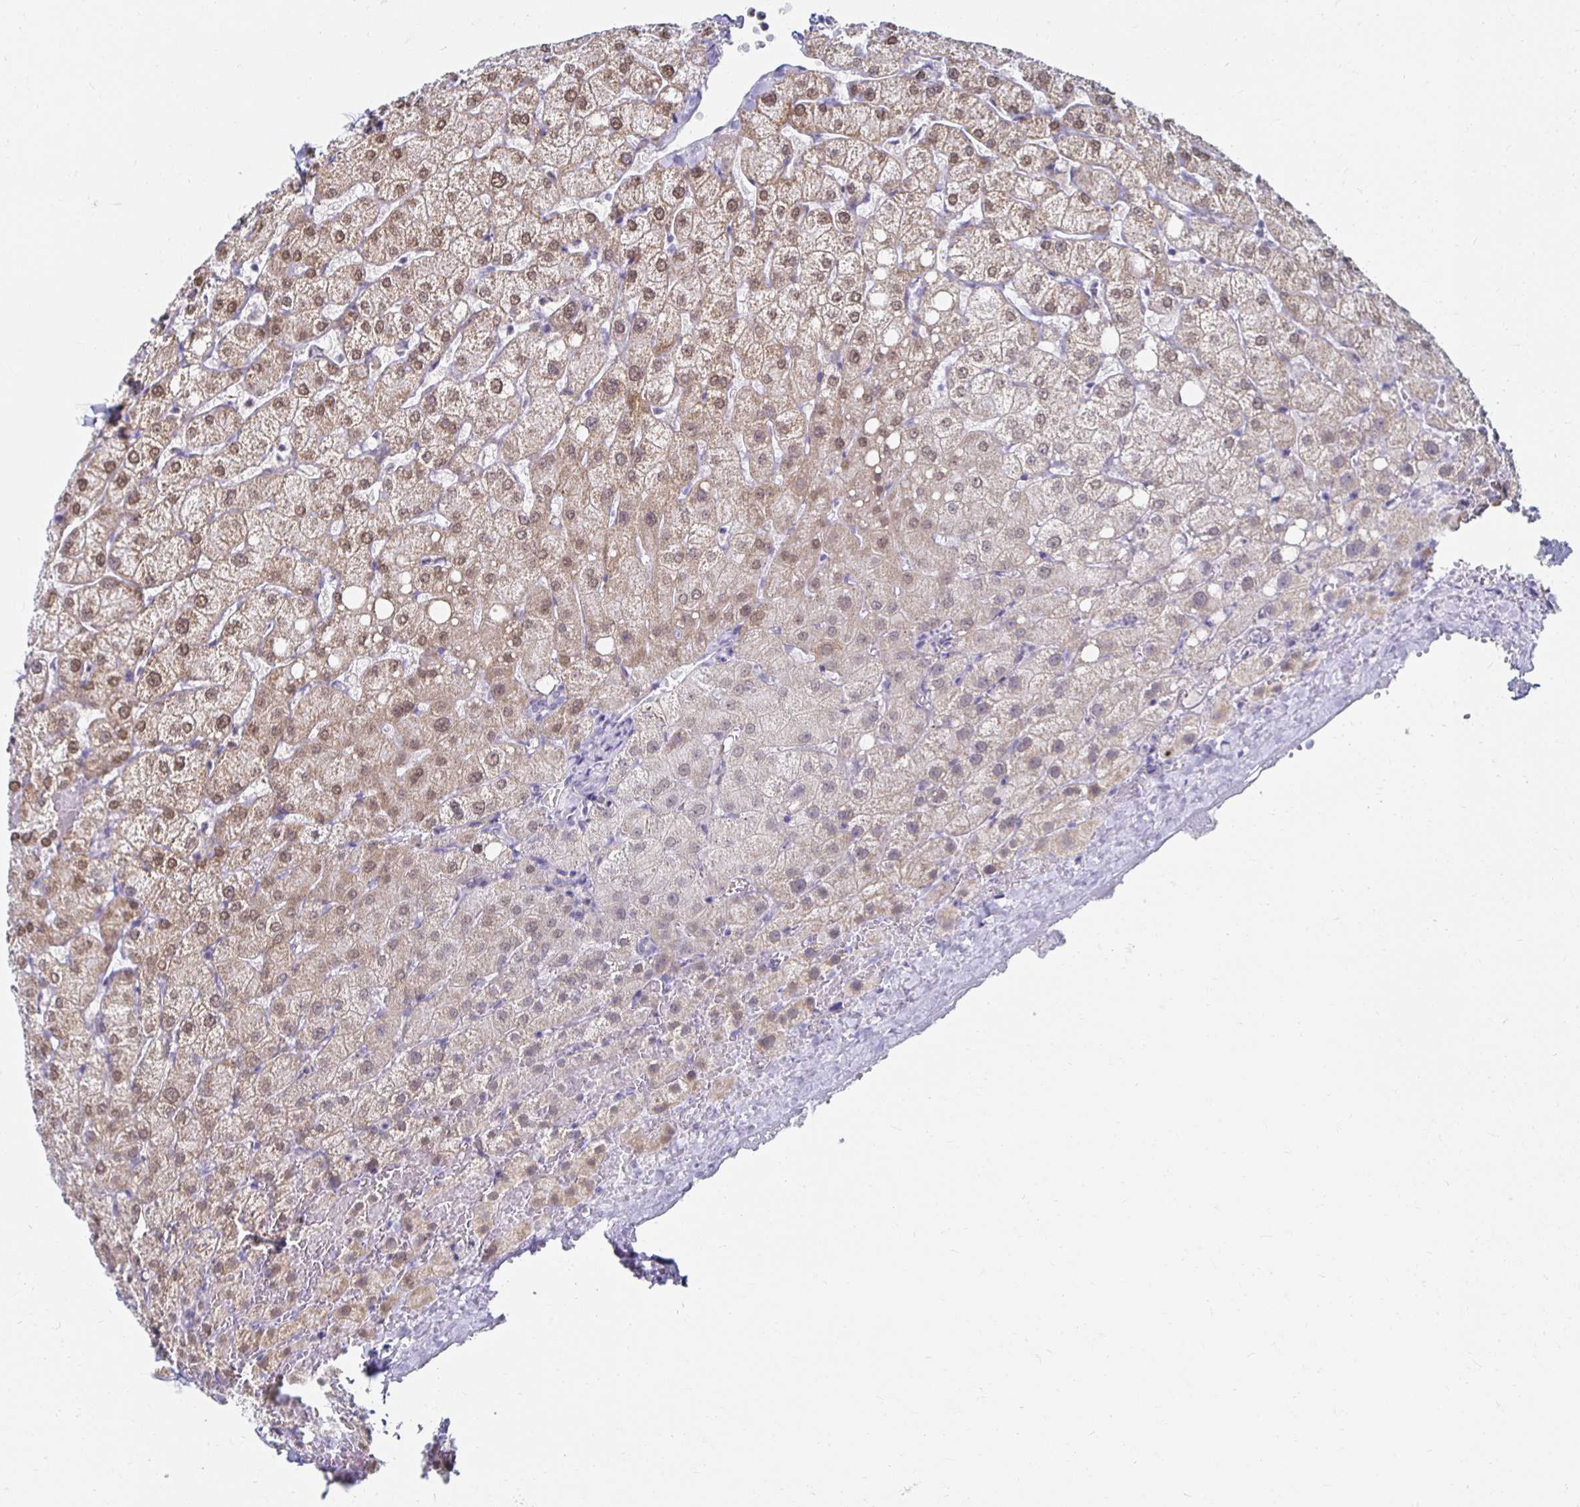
{"staining": {"intensity": "negative", "quantity": "none", "location": "none"}, "tissue": "liver", "cell_type": "Cholangiocytes", "image_type": "normal", "snomed": [{"axis": "morphology", "description": "Normal tissue, NOS"}, {"axis": "topography", "description": "Liver"}], "caption": "High magnification brightfield microscopy of unremarkable liver stained with DAB (3,3'-diaminobenzidine) (brown) and counterstained with hematoxylin (blue): cholangiocytes show no significant positivity.", "gene": "NOCT", "patient": {"sex": "female", "age": 54}}